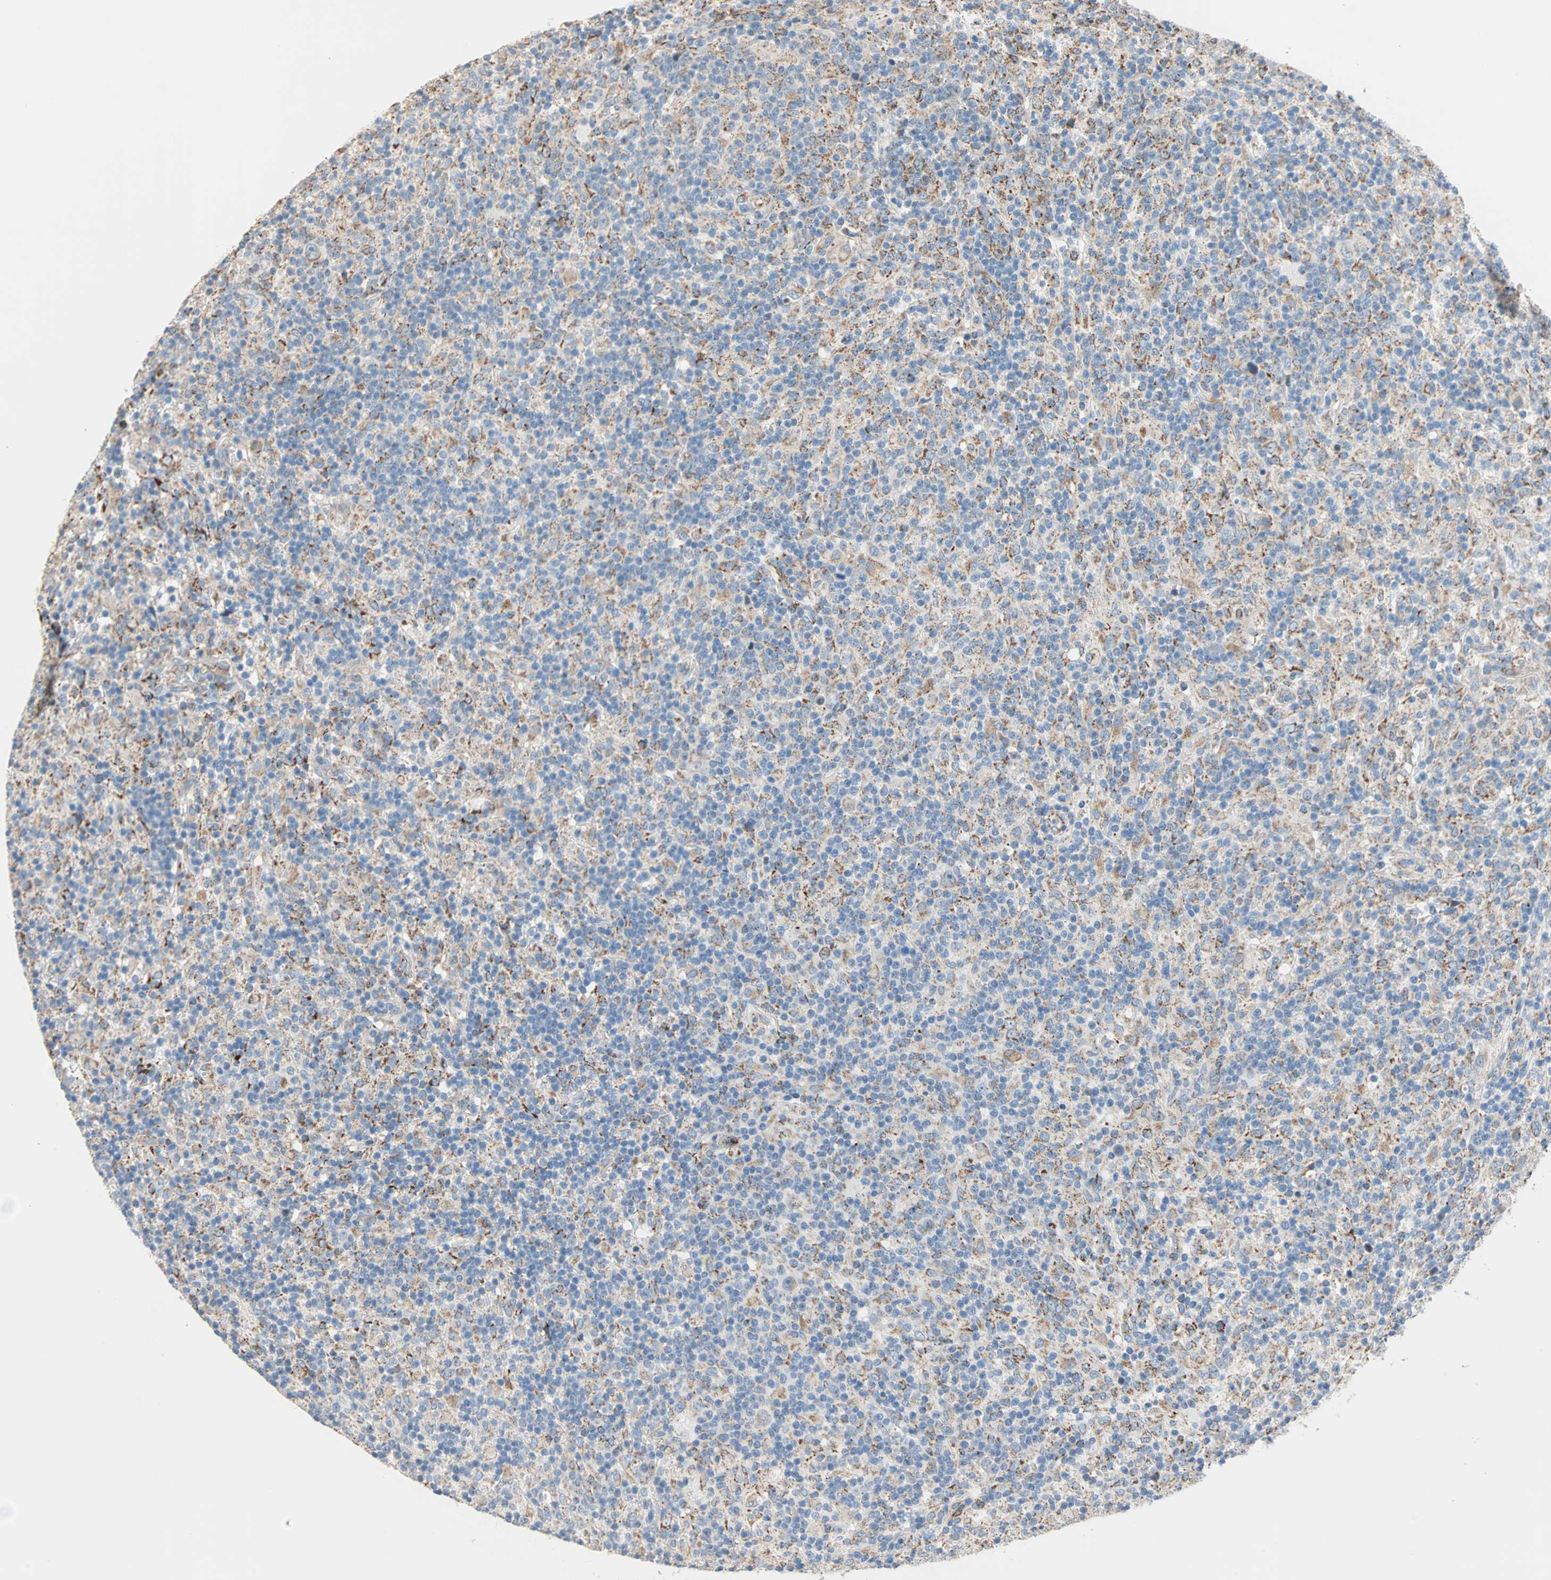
{"staining": {"intensity": "moderate", "quantity": "25%-75%", "location": "cytoplasmic/membranous"}, "tissue": "lymphoma", "cell_type": "Tumor cells", "image_type": "cancer", "snomed": [{"axis": "morphology", "description": "Hodgkin's disease, NOS"}, {"axis": "topography", "description": "Lymph node"}], "caption": "Immunohistochemical staining of human Hodgkin's disease displays medium levels of moderate cytoplasmic/membranous expression in approximately 25%-75% of tumor cells.", "gene": "TST", "patient": {"sex": "male", "age": 70}}